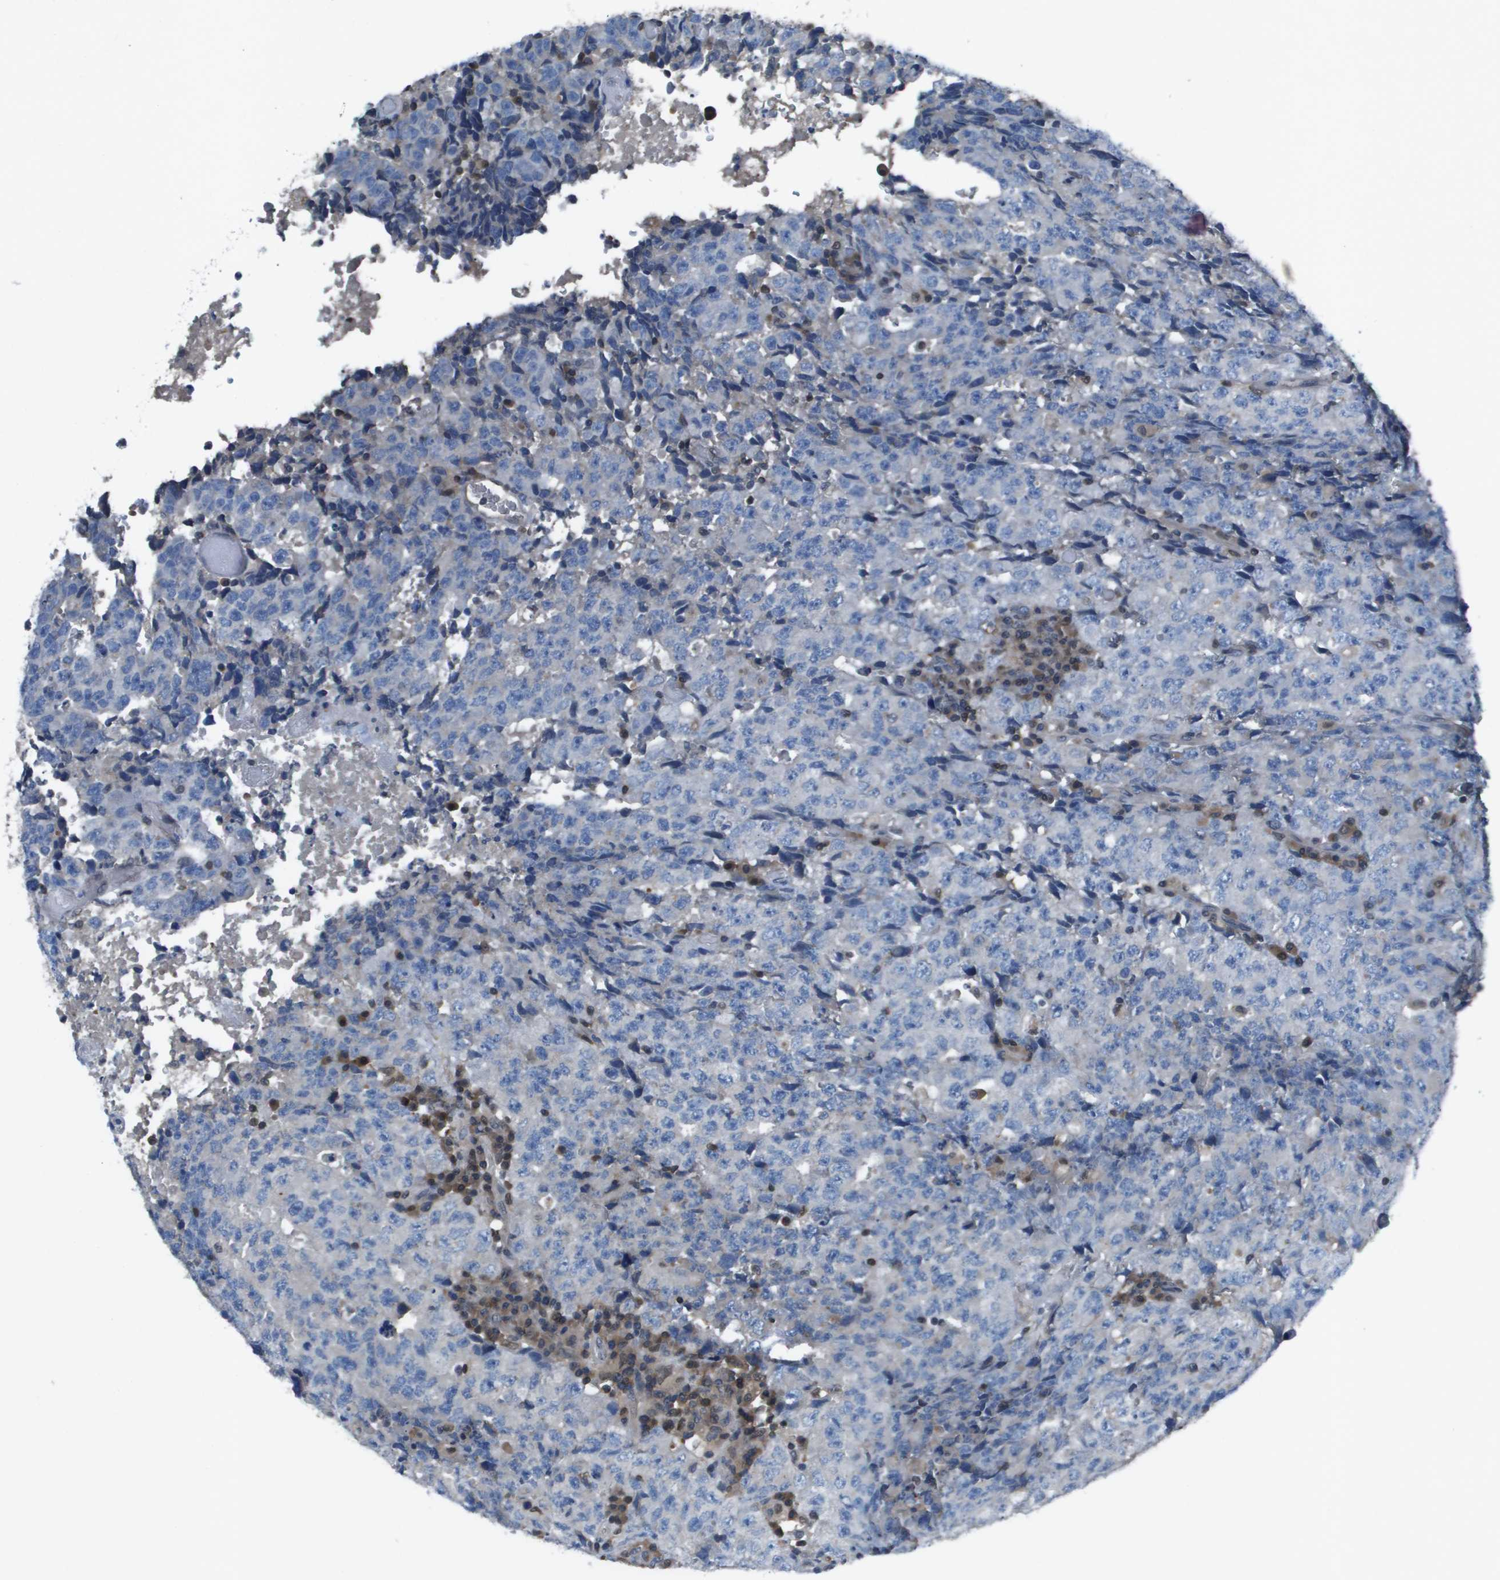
{"staining": {"intensity": "negative", "quantity": "none", "location": "none"}, "tissue": "testis cancer", "cell_type": "Tumor cells", "image_type": "cancer", "snomed": [{"axis": "morphology", "description": "Necrosis, NOS"}, {"axis": "morphology", "description": "Carcinoma, Embryonal, NOS"}, {"axis": "topography", "description": "Testis"}], "caption": "Testis embryonal carcinoma stained for a protein using IHC exhibits no positivity tumor cells.", "gene": "CAMK4", "patient": {"sex": "male", "age": 19}}